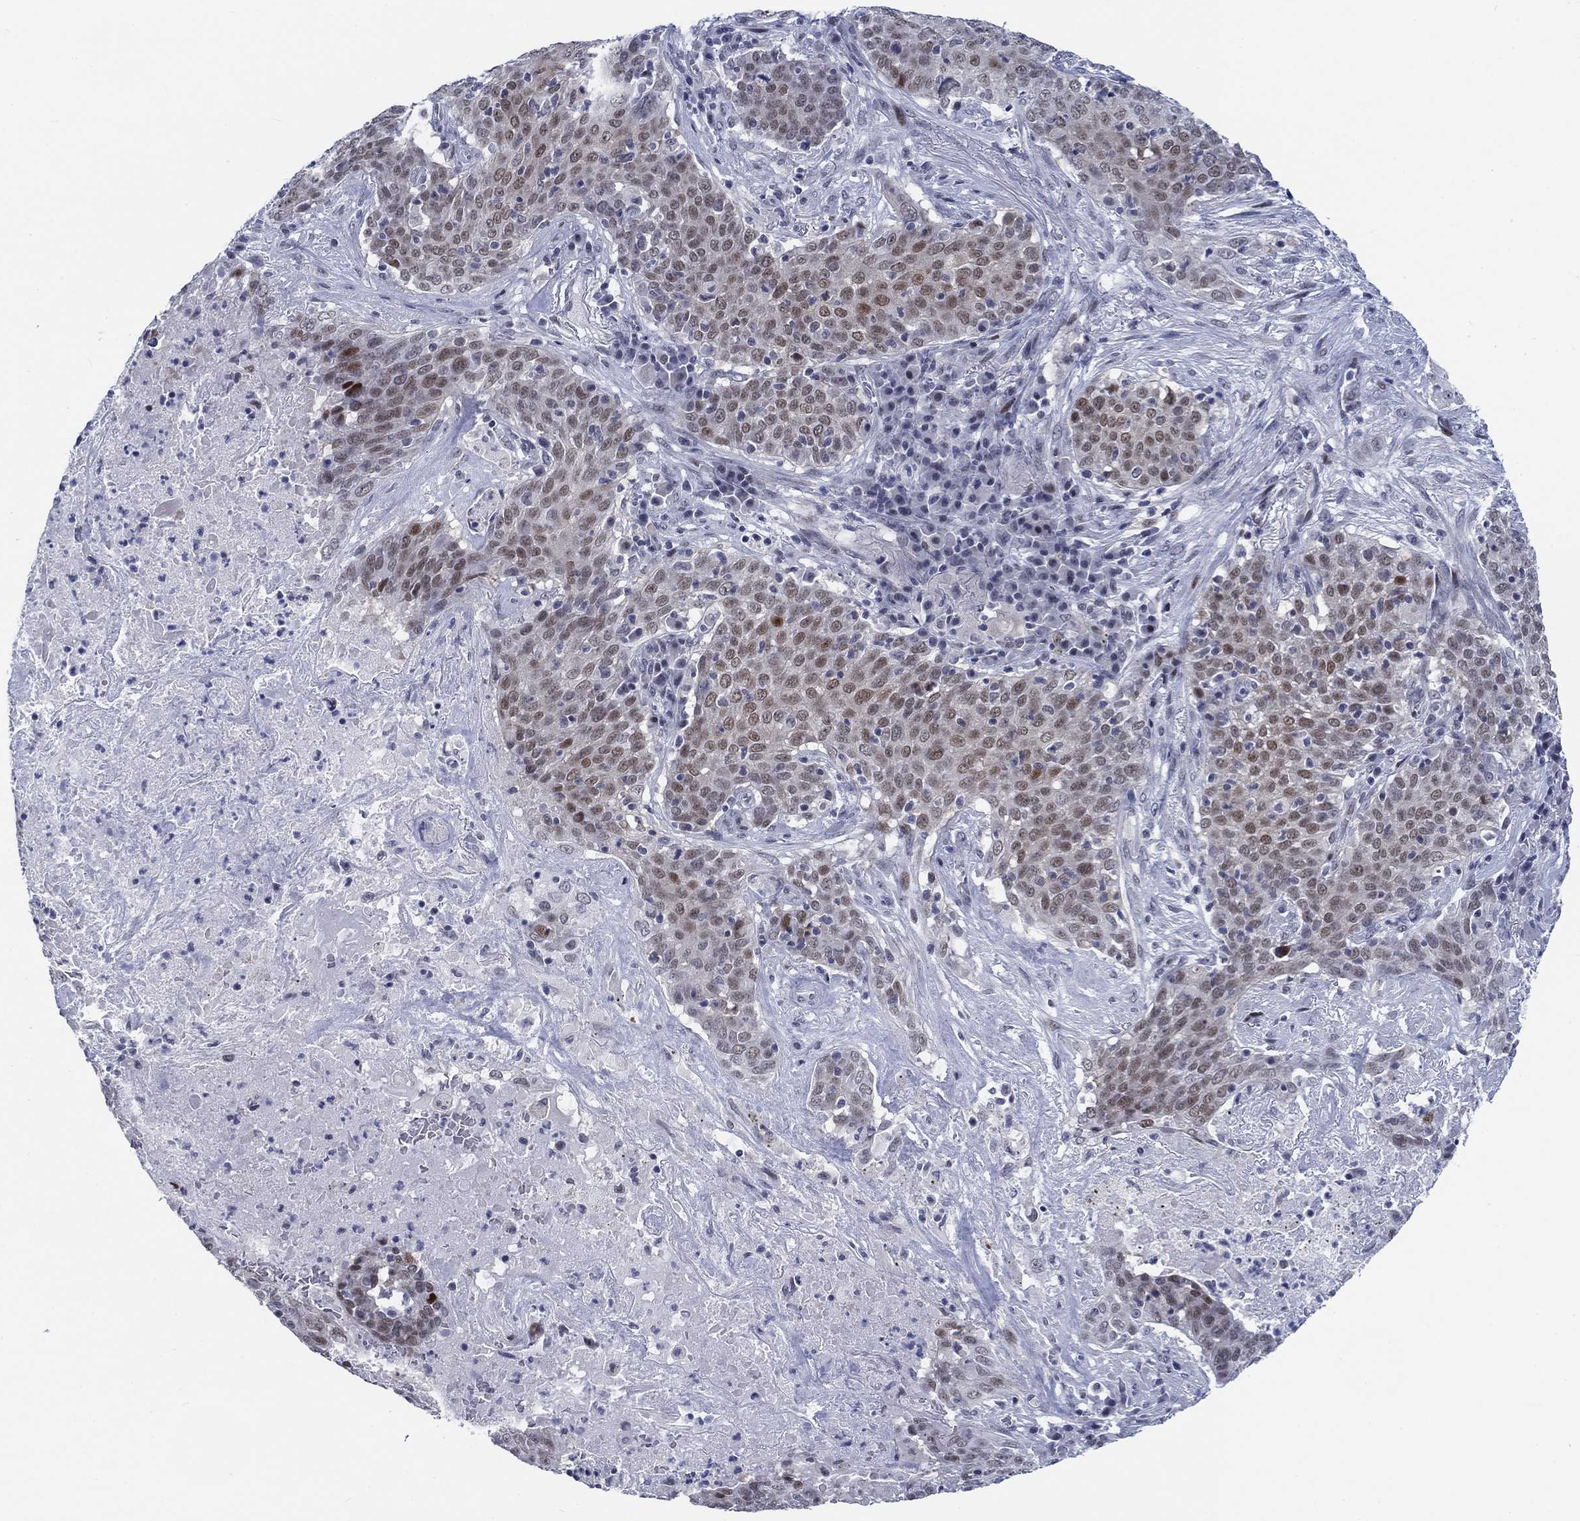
{"staining": {"intensity": "moderate", "quantity": "<25%", "location": "nuclear"}, "tissue": "lung cancer", "cell_type": "Tumor cells", "image_type": "cancer", "snomed": [{"axis": "morphology", "description": "Squamous cell carcinoma, NOS"}, {"axis": "topography", "description": "Lung"}], "caption": "Lung cancer stained with DAB IHC demonstrates low levels of moderate nuclear staining in about <25% of tumor cells. Immunohistochemistry (ihc) stains the protein in brown and the nuclei are stained blue.", "gene": "NEU3", "patient": {"sex": "male", "age": 82}}